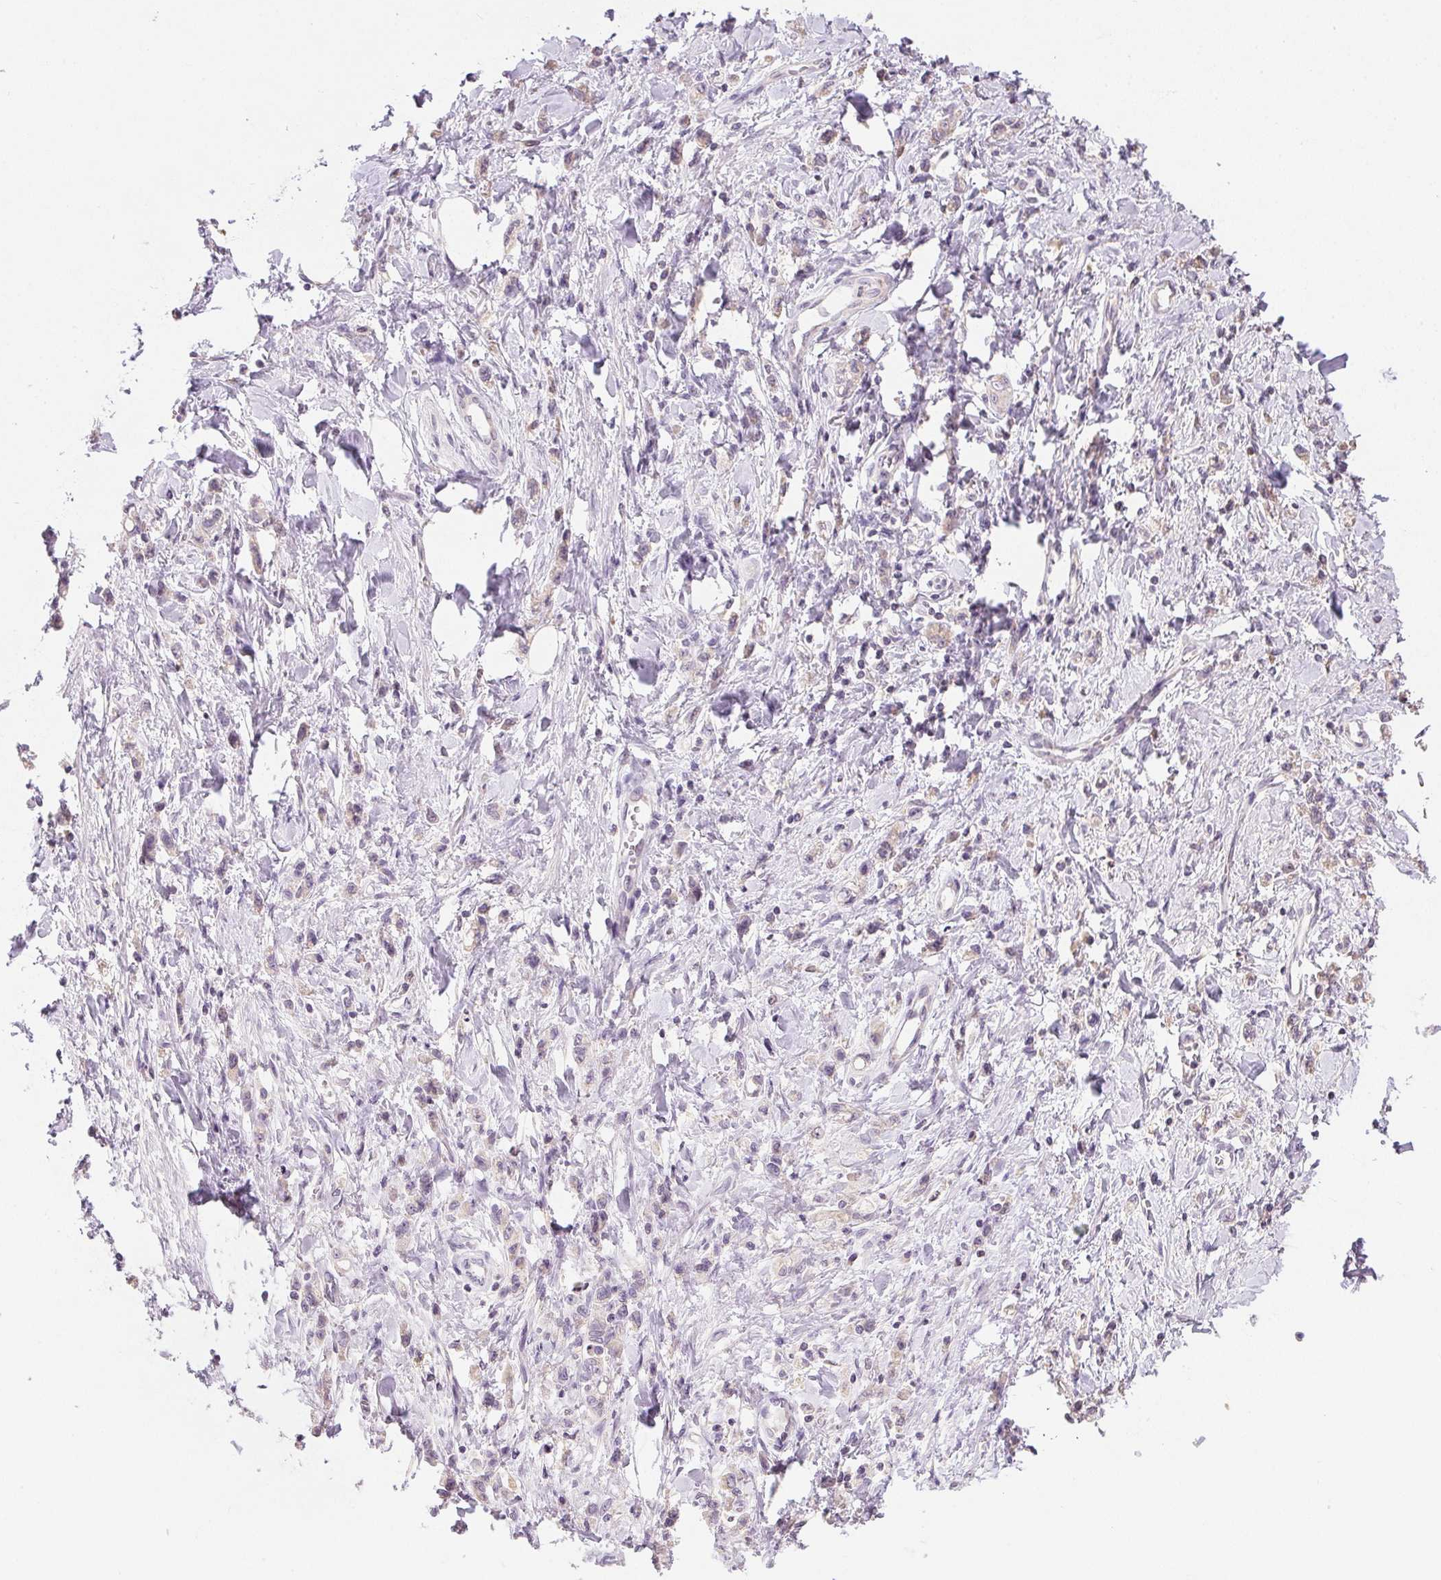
{"staining": {"intensity": "negative", "quantity": "none", "location": "none"}, "tissue": "stomach cancer", "cell_type": "Tumor cells", "image_type": "cancer", "snomed": [{"axis": "morphology", "description": "Adenocarcinoma, NOS"}, {"axis": "topography", "description": "Stomach"}], "caption": "IHC of human stomach cancer (adenocarcinoma) displays no staining in tumor cells.", "gene": "SPACA9", "patient": {"sex": "male", "age": 77}}